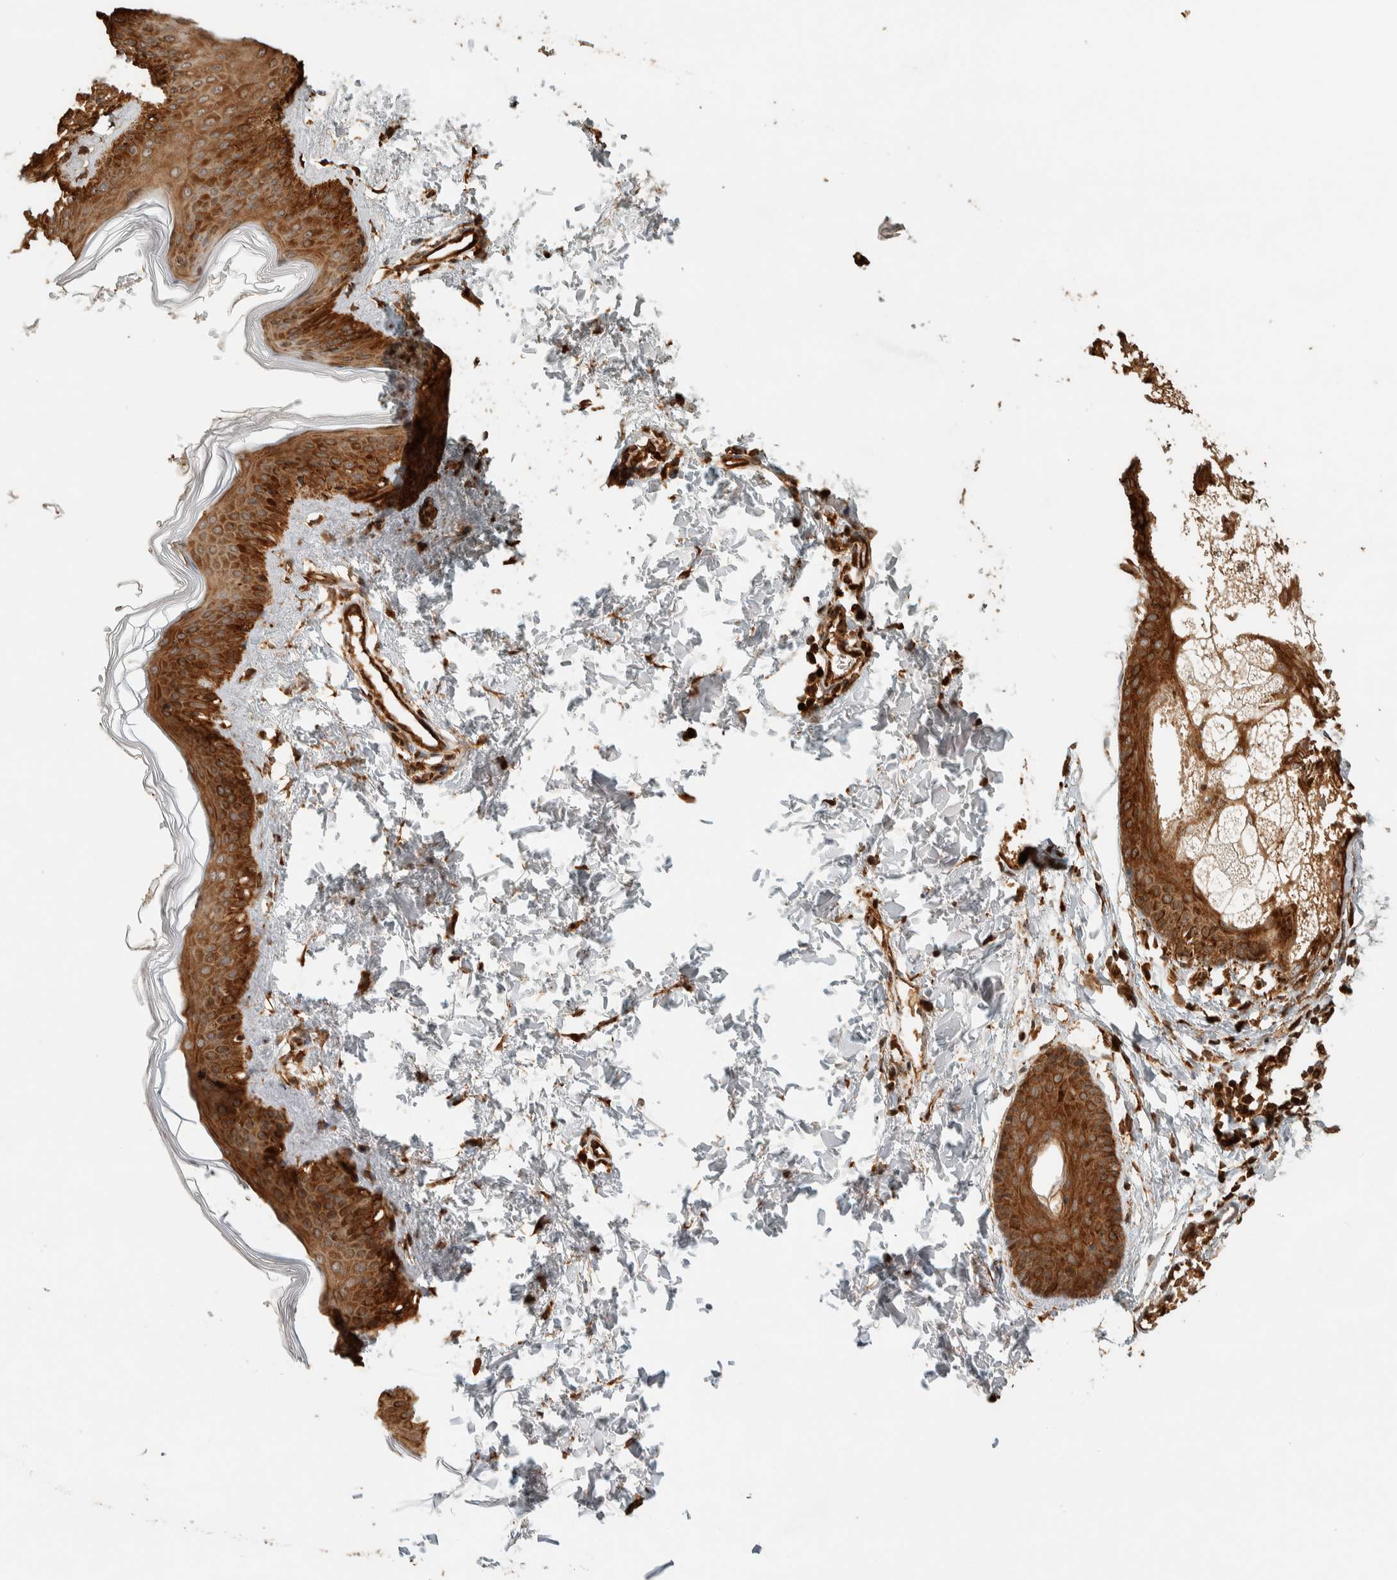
{"staining": {"intensity": "strong", "quantity": "25%-75%", "location": "cytoplasmic/membranous"}, "tissue": "skin", "cell_type": "Fibroblasts", "image_type": "normal", "snomed": [{"axis": "morphology", "description": "Normal tissue, NOS"}, {"axis": "topography", "description": "Skin"}], "caption": "A brown stain labels strong cytoplasmic/membranous expression of a protein in fibroblasts of normal human skin.", "gene": "EXOC7", "patient": {"sex": "female", "age": 27}}